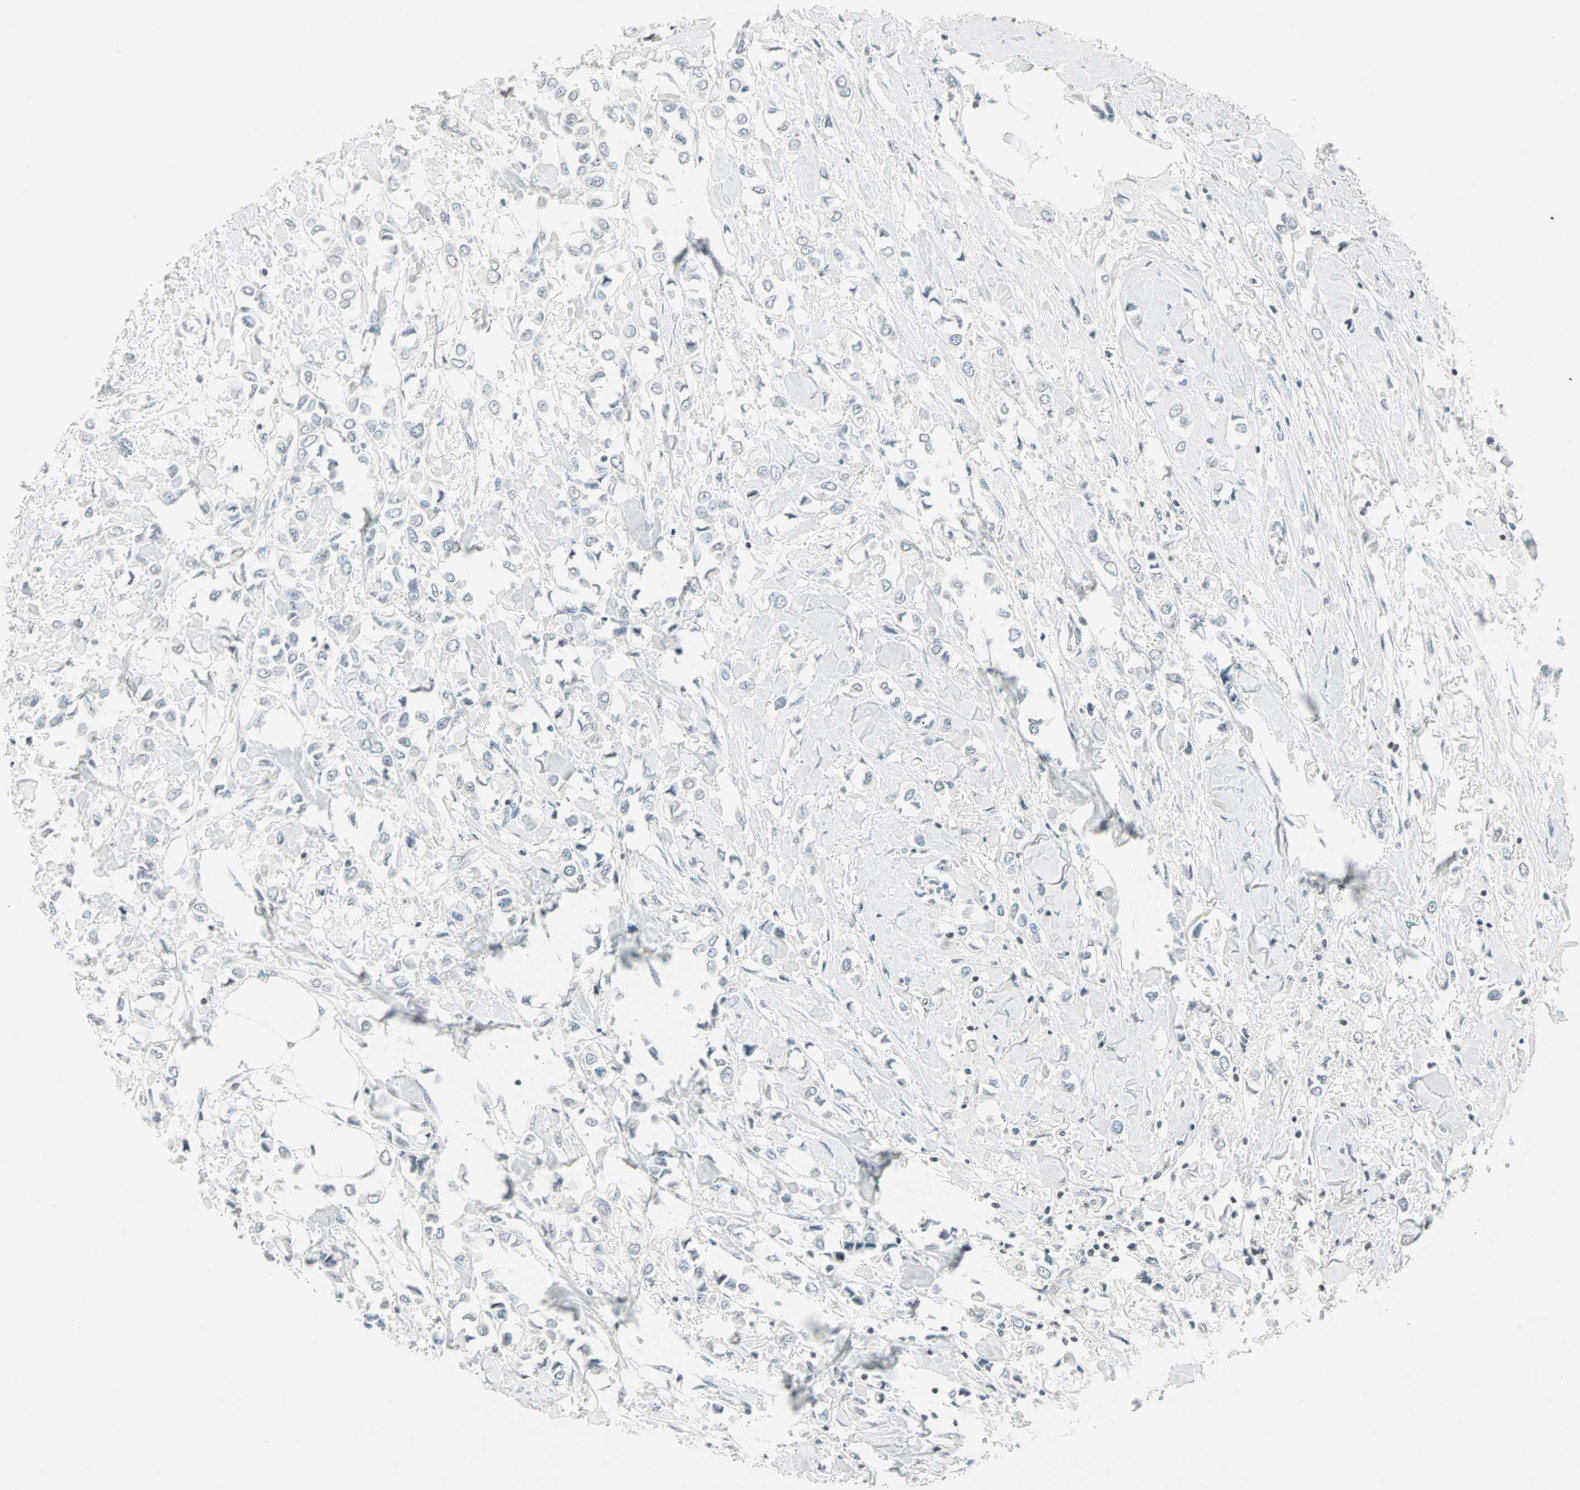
{"staining": {"intensity": "weak", "quantity": "<25%", "location": "nuclear"}, "tissue": "breast cancer", "cell_type": "Tumor cells", "image_type": "cancer", "snomed": [{"axis": "morphology", "description": "Lobular carcinoma"}, {"axis": "topography", "description": "Breast"}], "caption": "A micrograph of breast cancer stained for a protein displays no brown staining in tumor cells.", "gene": "SMAD3", "patient": {"sex": "female", "age": 51}}